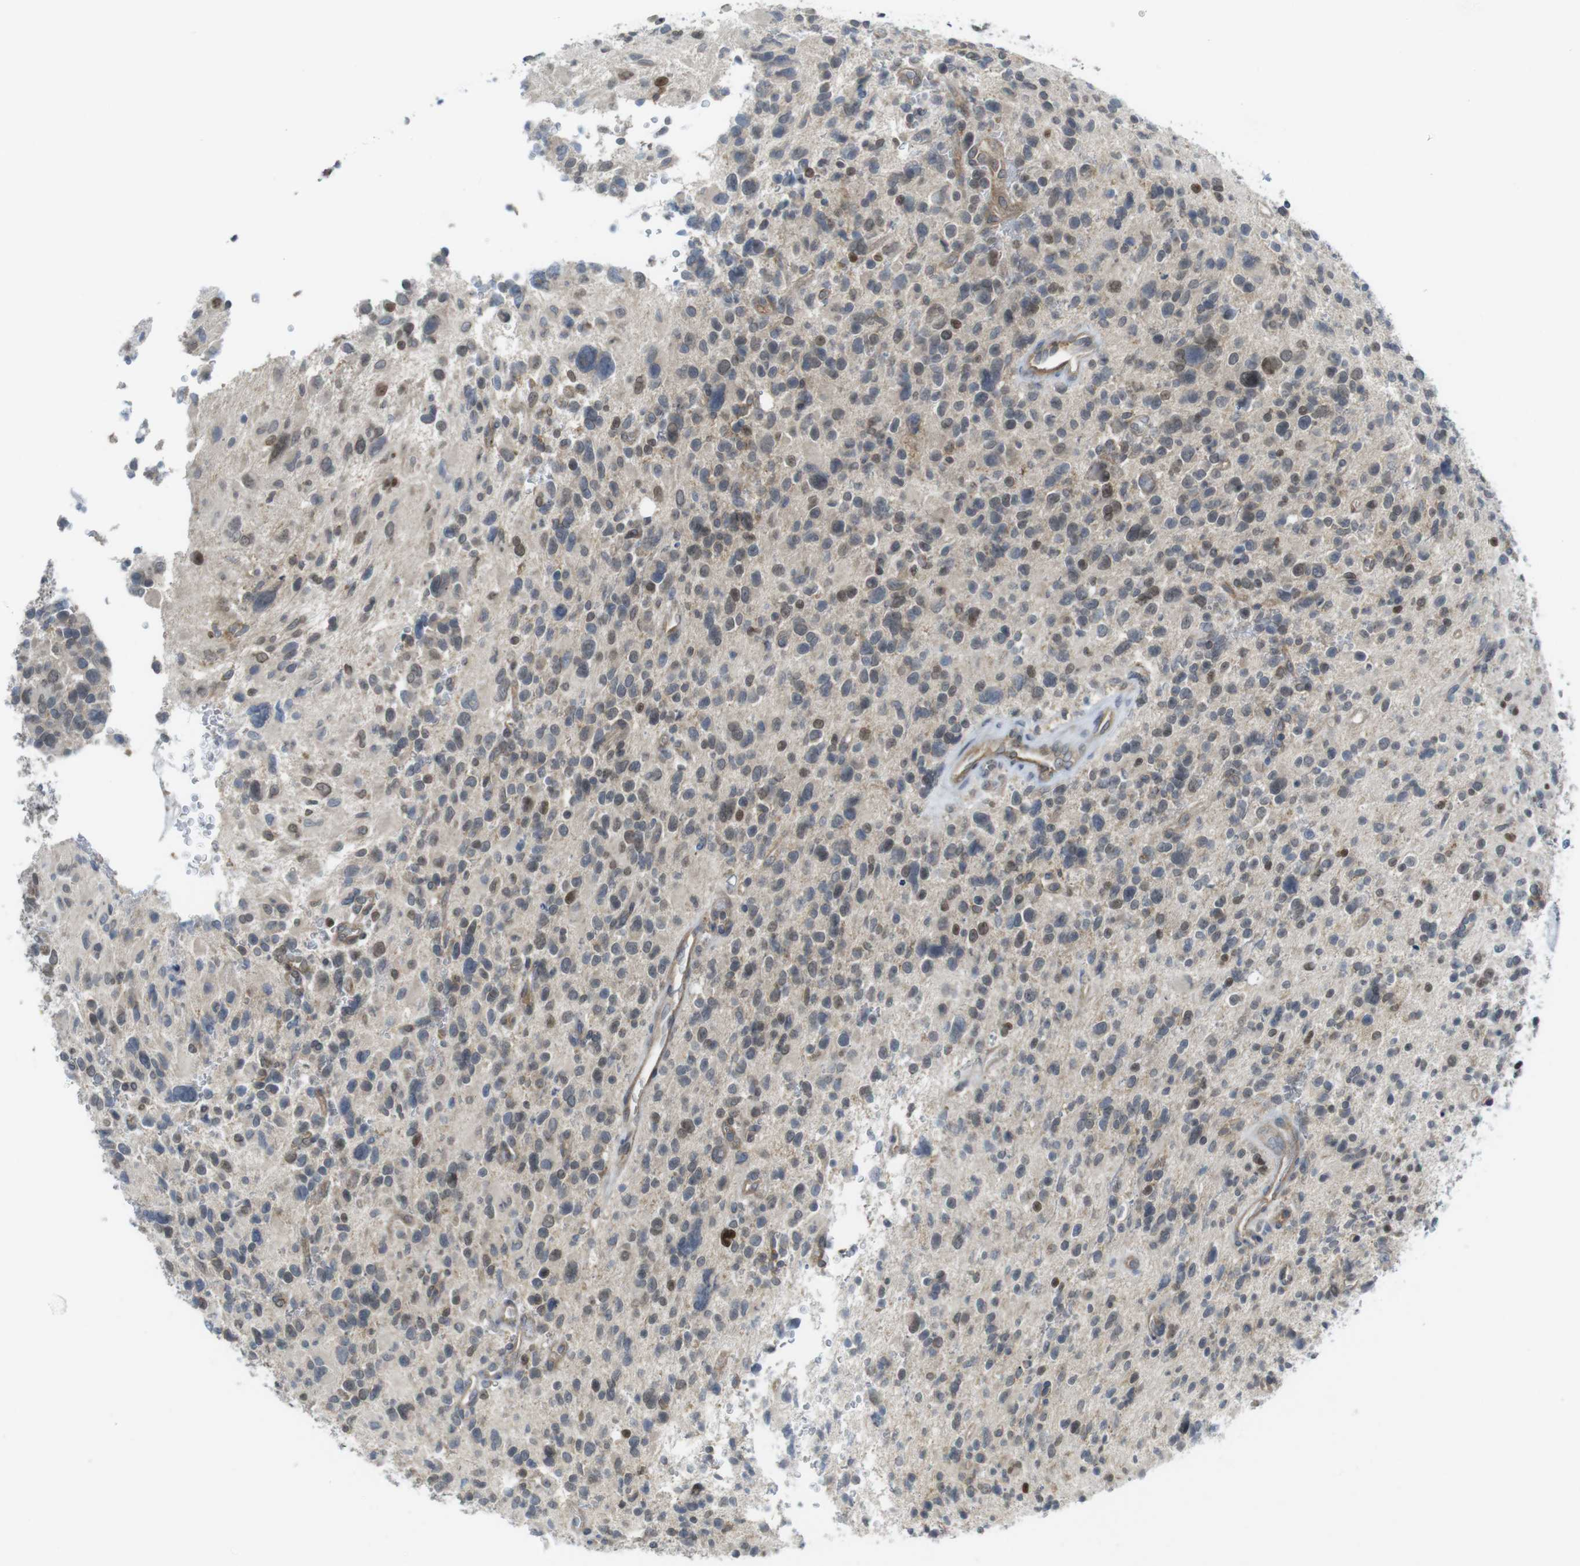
{"staining": {"intensity": "moderate", "quantity": "25%-75%", "location": "cytoplasmic/membranous,nuclear"}, "tissue": "glioma", "cell_type": "Tumor cells", "image_type": "cancer", "snomed": [{"axis": "morphology", "description": "Glioma, malignant, High grade"}, {"axis": "topography", "description": "Brain"}], "caption": "Immunohistochemistry of high-grade glioma (malignant) shows medium levels of moderate cytoplasmic/membranous and nuclear staining in approximately 25%-75% of tumor cells.", "gene": "RCC1", "patient": {"sex": "male", "age": 48}}